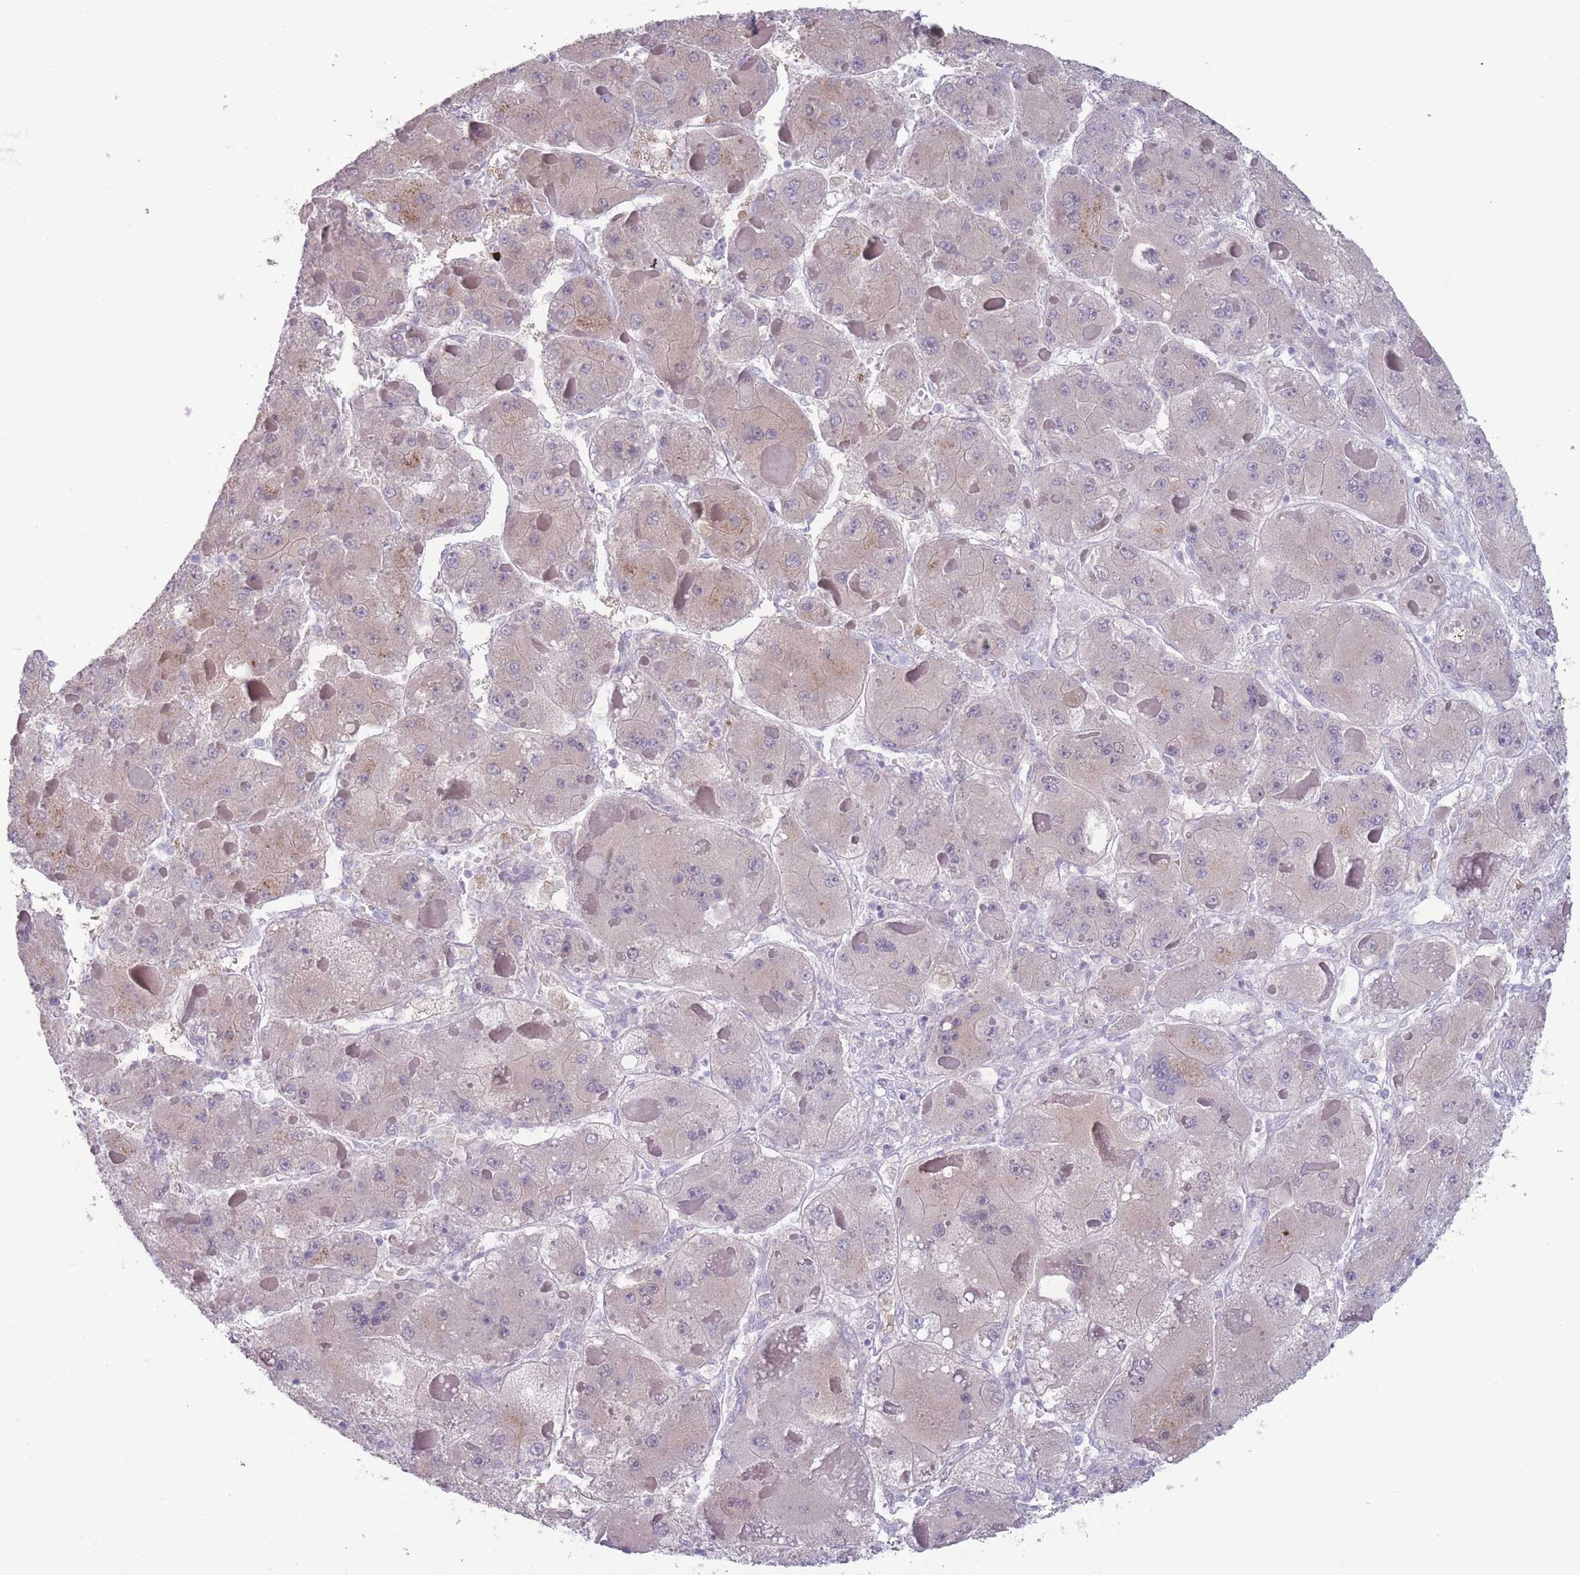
{"staining": {"intensity": "weak", "quantity": "25%-75%", "location": "cytoplasmic/membranous"}, "tissue": "liver cancer", "cell_type": "Tumor cells", "image_type": "cancer", "snomed": [{"axis": "morphology", "description": "Carcinoma, Hepatocellular, NOS"}, {"axis": "topography", "description": "Liver"}], "caption": "Approximately 25%-75% of tumor cells in human liver hepatocellular carcinoma demonstrate weak cytoplasmic/membranous protein staining as visualized by brown immunohistochemical staining.", "gene": "PAIP2B", "patient": {"sex": "female", "age": 73}}